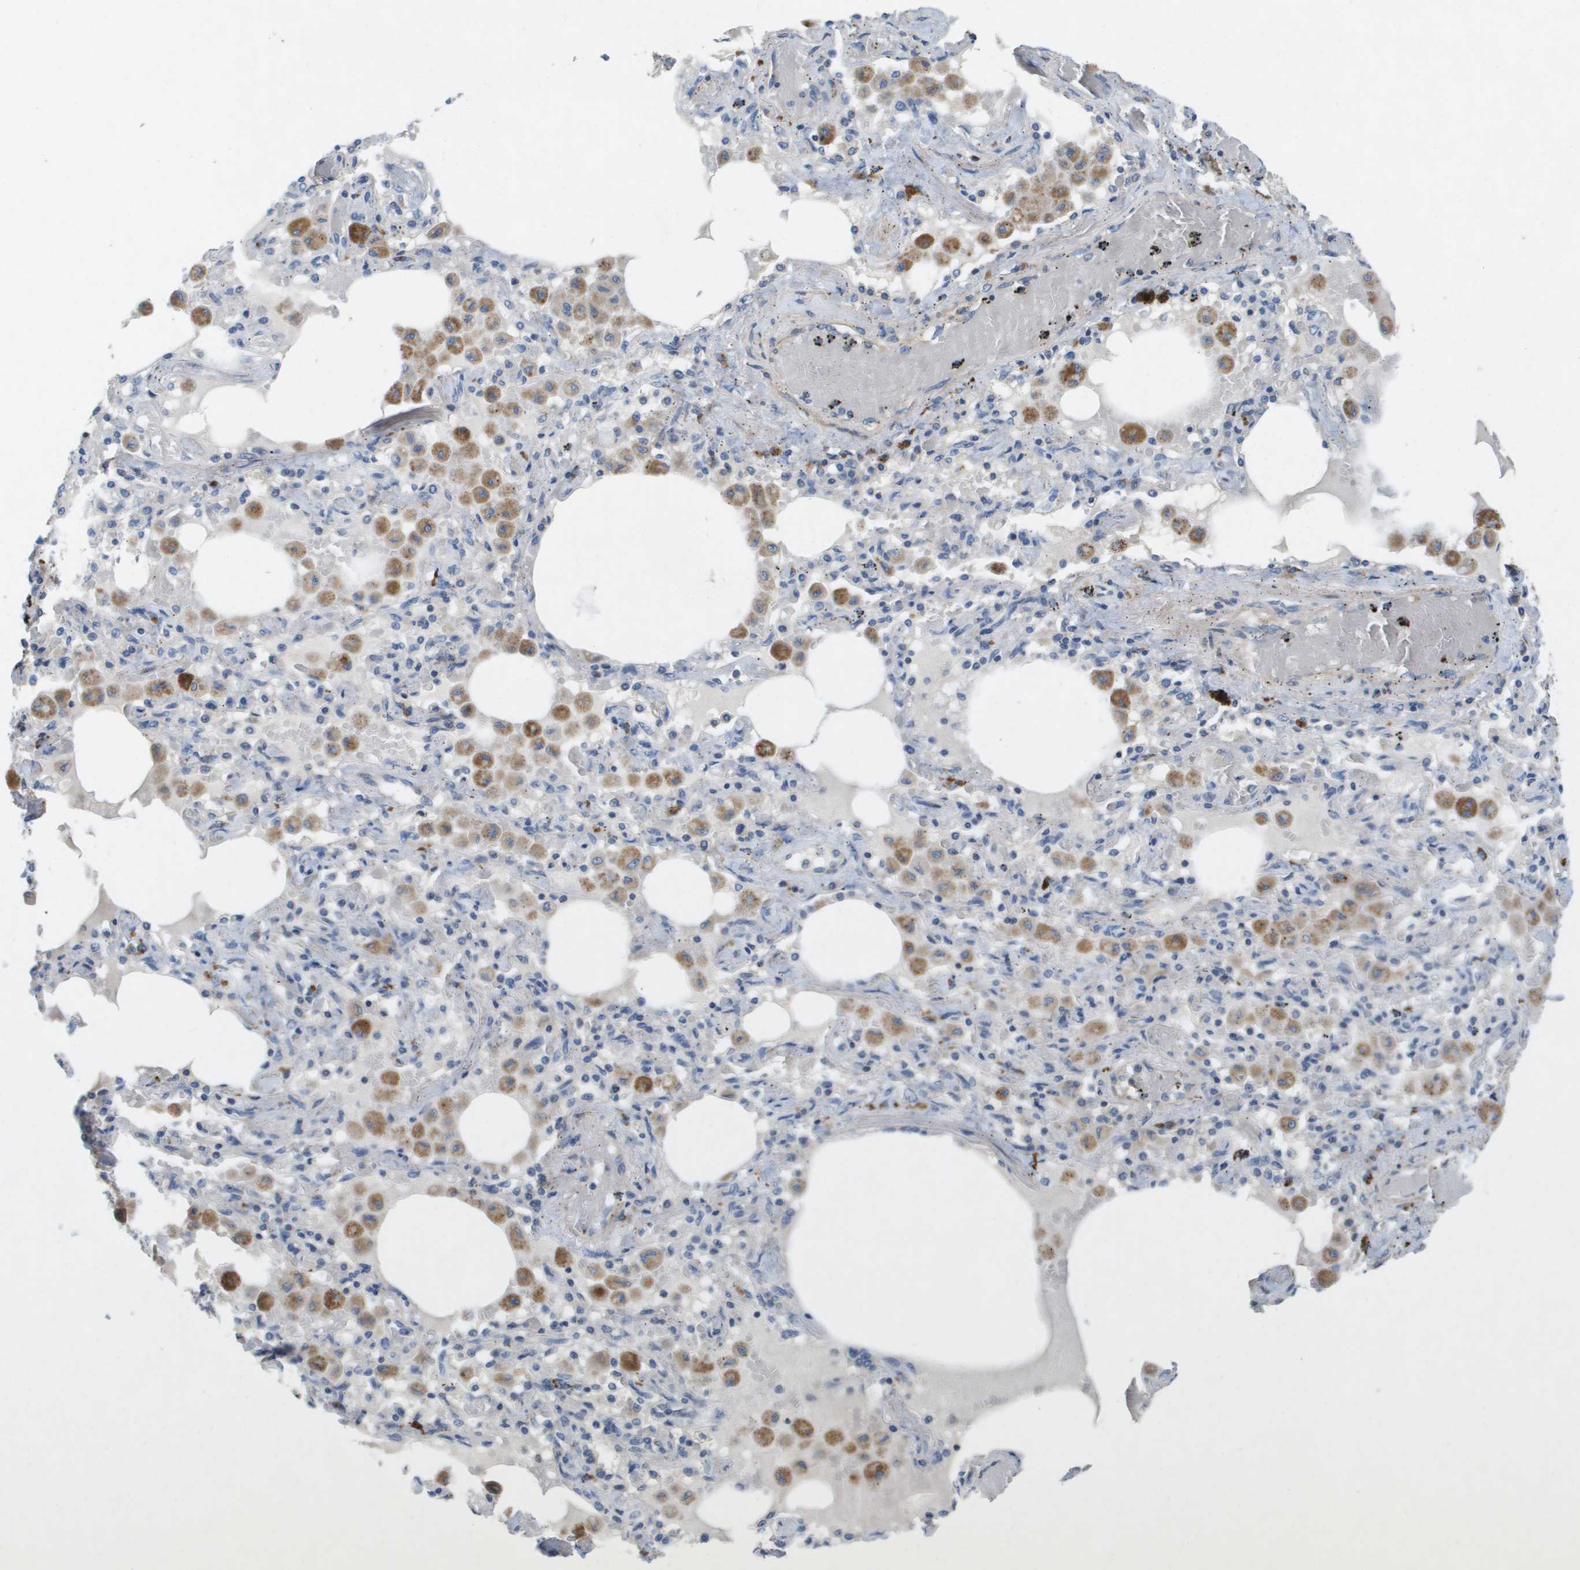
{"staining": {"intensity": "negative", "quantity": "none", "location": "none"}, "tissue": "lung cancer", "cell_type": "Tumor cells", "image_type": "cancer", "snomed": [{"axis": "morphology", "description": "Squamous cell carcinoma, NOS"}, {"axis": "topography", "description": "Lung"}], "caption": "Immunohistochemistry (IHC) histopathology image of human lung cancer (squamous cell carcinoma) stained for a protein (brown), which demonstrates no positivity in tumor cells.", "gene": "B3GNT5", "patient": {"sex": "female", "age": 47}}